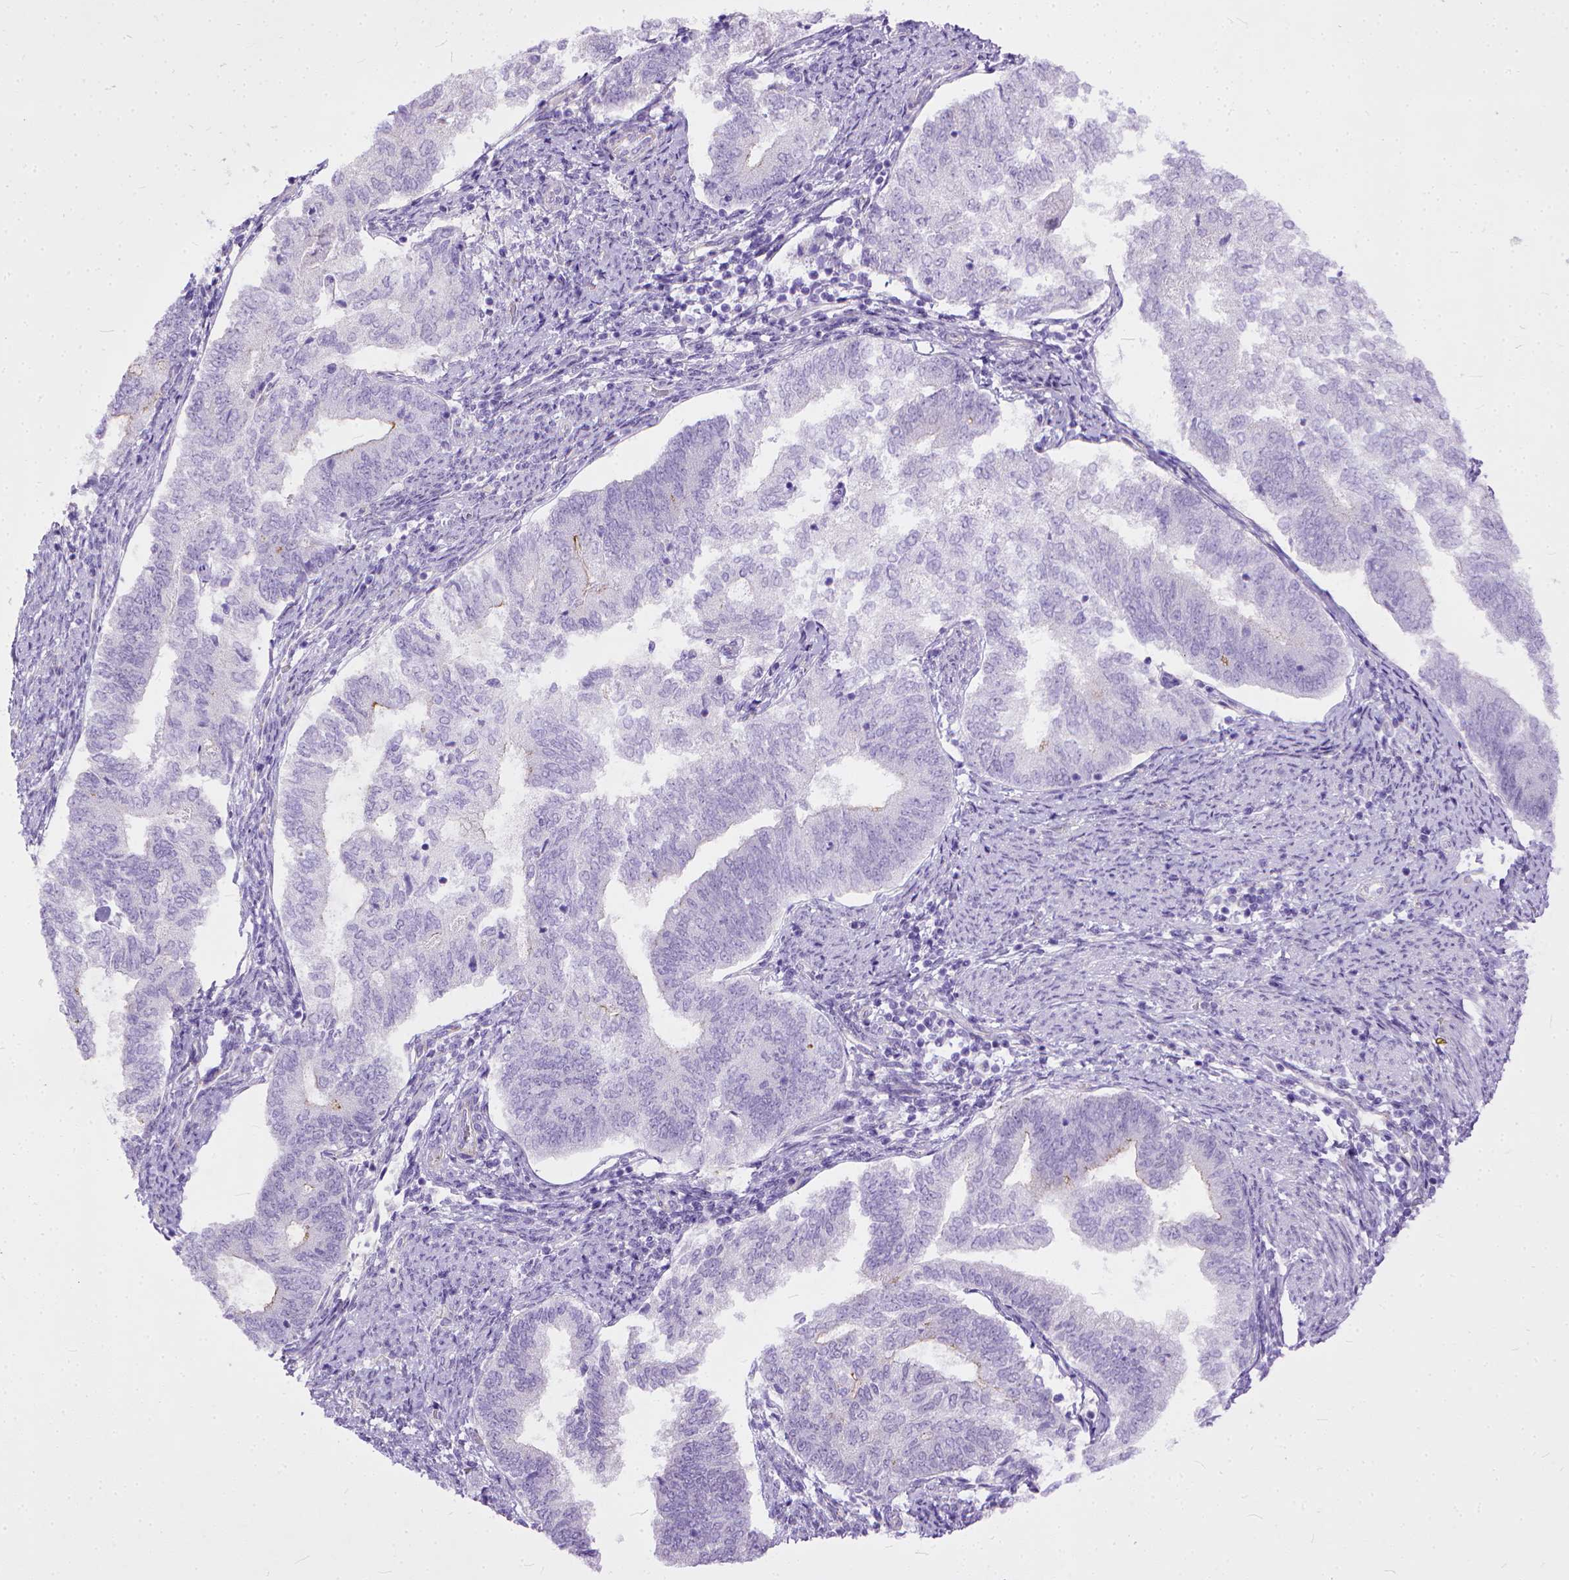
{"staining": {"intensity": "negative", "quantity": "none", "location": "none"}, "tissue": "endometrial cancer", "cell_type": "Tumor cells", "image_type": "cancer", "snomed": [{"axis": "morphology", "description": "Adenocarcinoma, NOS"}, {"axis": "topography", "description": "Endometrium"}], "caption": "IHC image of neoplastic tissue: endometrial cancer (adenocarcinoma) stained with DAB reveals no significant protein positivity in tumor cells.", "gene": "ADGRF1", "patient": {"sex": "female", "age": 65}}